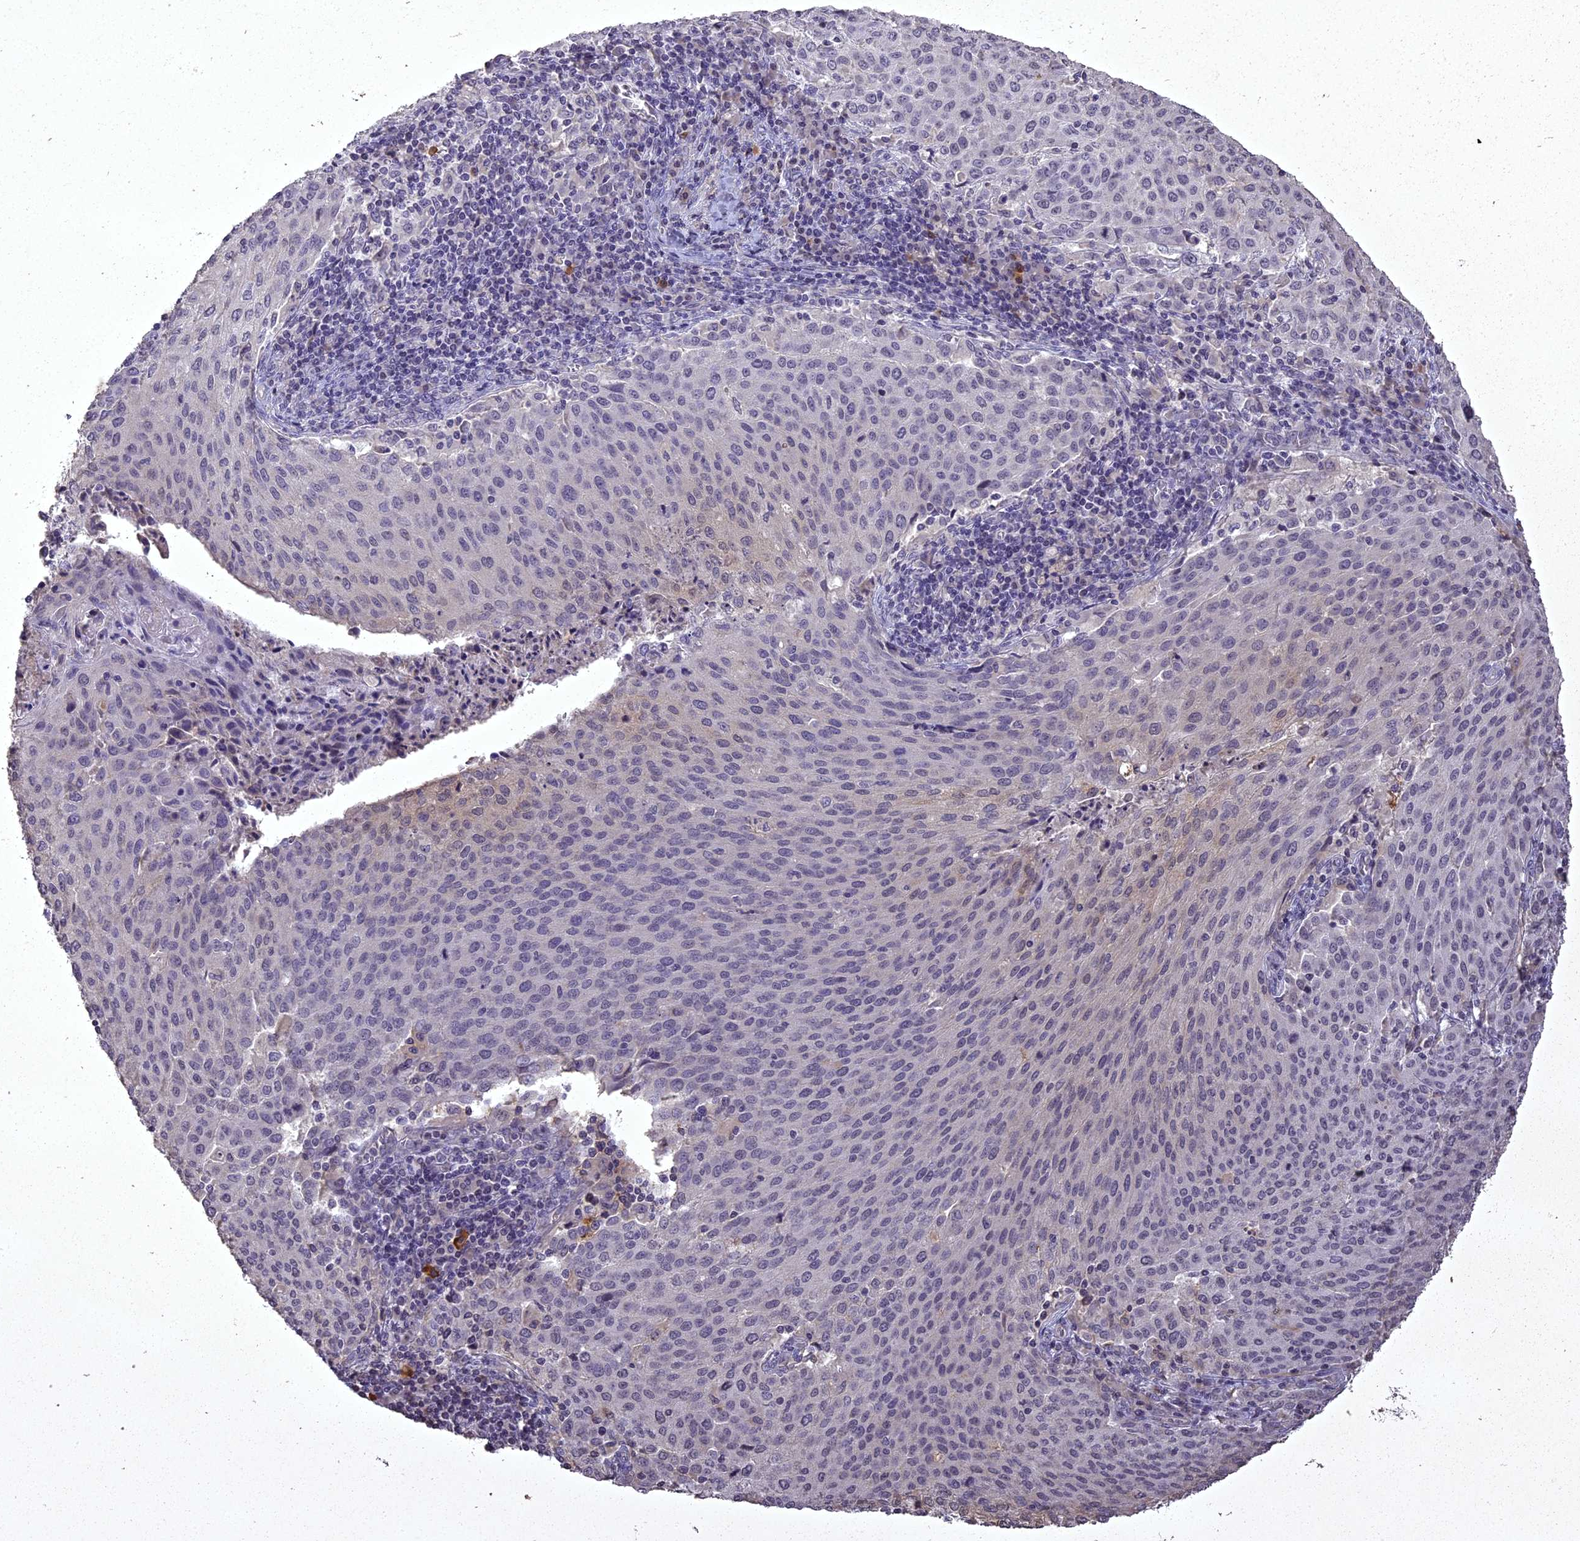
{"staining": {"intensity": "negative", "quantity": "none", "location": "none"}, "tissue": "cervical cancer", "cell_type": "Tumor cells", "image_type": "cancer", "snomed": [{"axis": "morphology", "description": "Squamous cell carcinoma, NOS"}, {"axis": "topography", "description": "Cervix"}], "caption": "Cervical cancer was stained to show a protein in brown. There is no significant expression in tumor cells.", "gene": "ING5", "patient": {"sex": "female", "age": 46}}